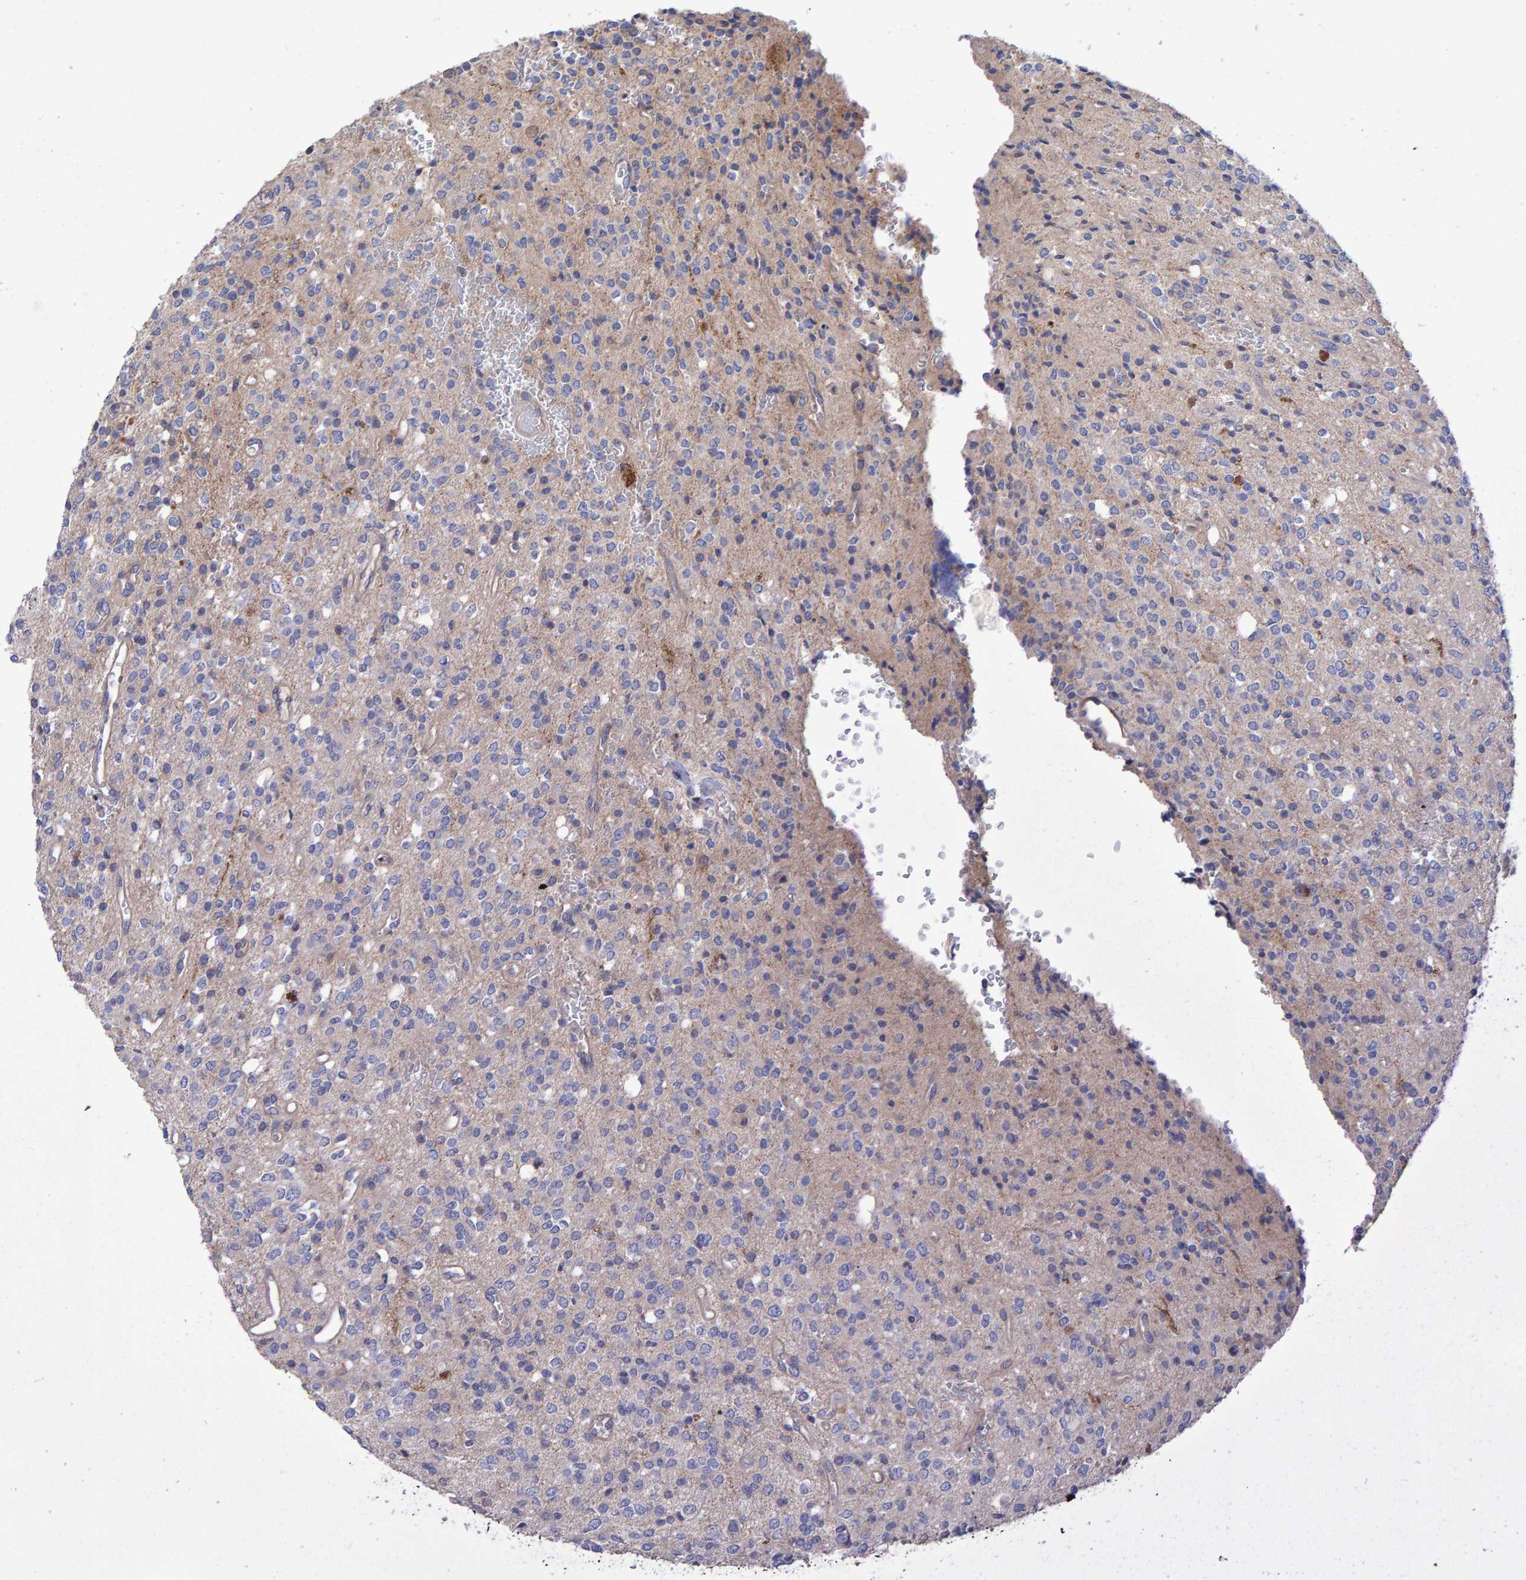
{"staining": {"intensity": "negative", "quantity": "none", "location": "none"}, "tissue": "glioma", "cell_type": "Tumor cells", "image_type": "cancer", "snomed": [{"axis": "morphology", "description": "Glioma, malignant, High grade"}, {"axis": "topography", "description": "Brain"}], "caption": "Glioma stained for a protein using immunohistochemistry (IHC) demonstrates no positivity tumor cells.", "gene": "EFR3A", "patient": {"sex": "male", "age": 34}}